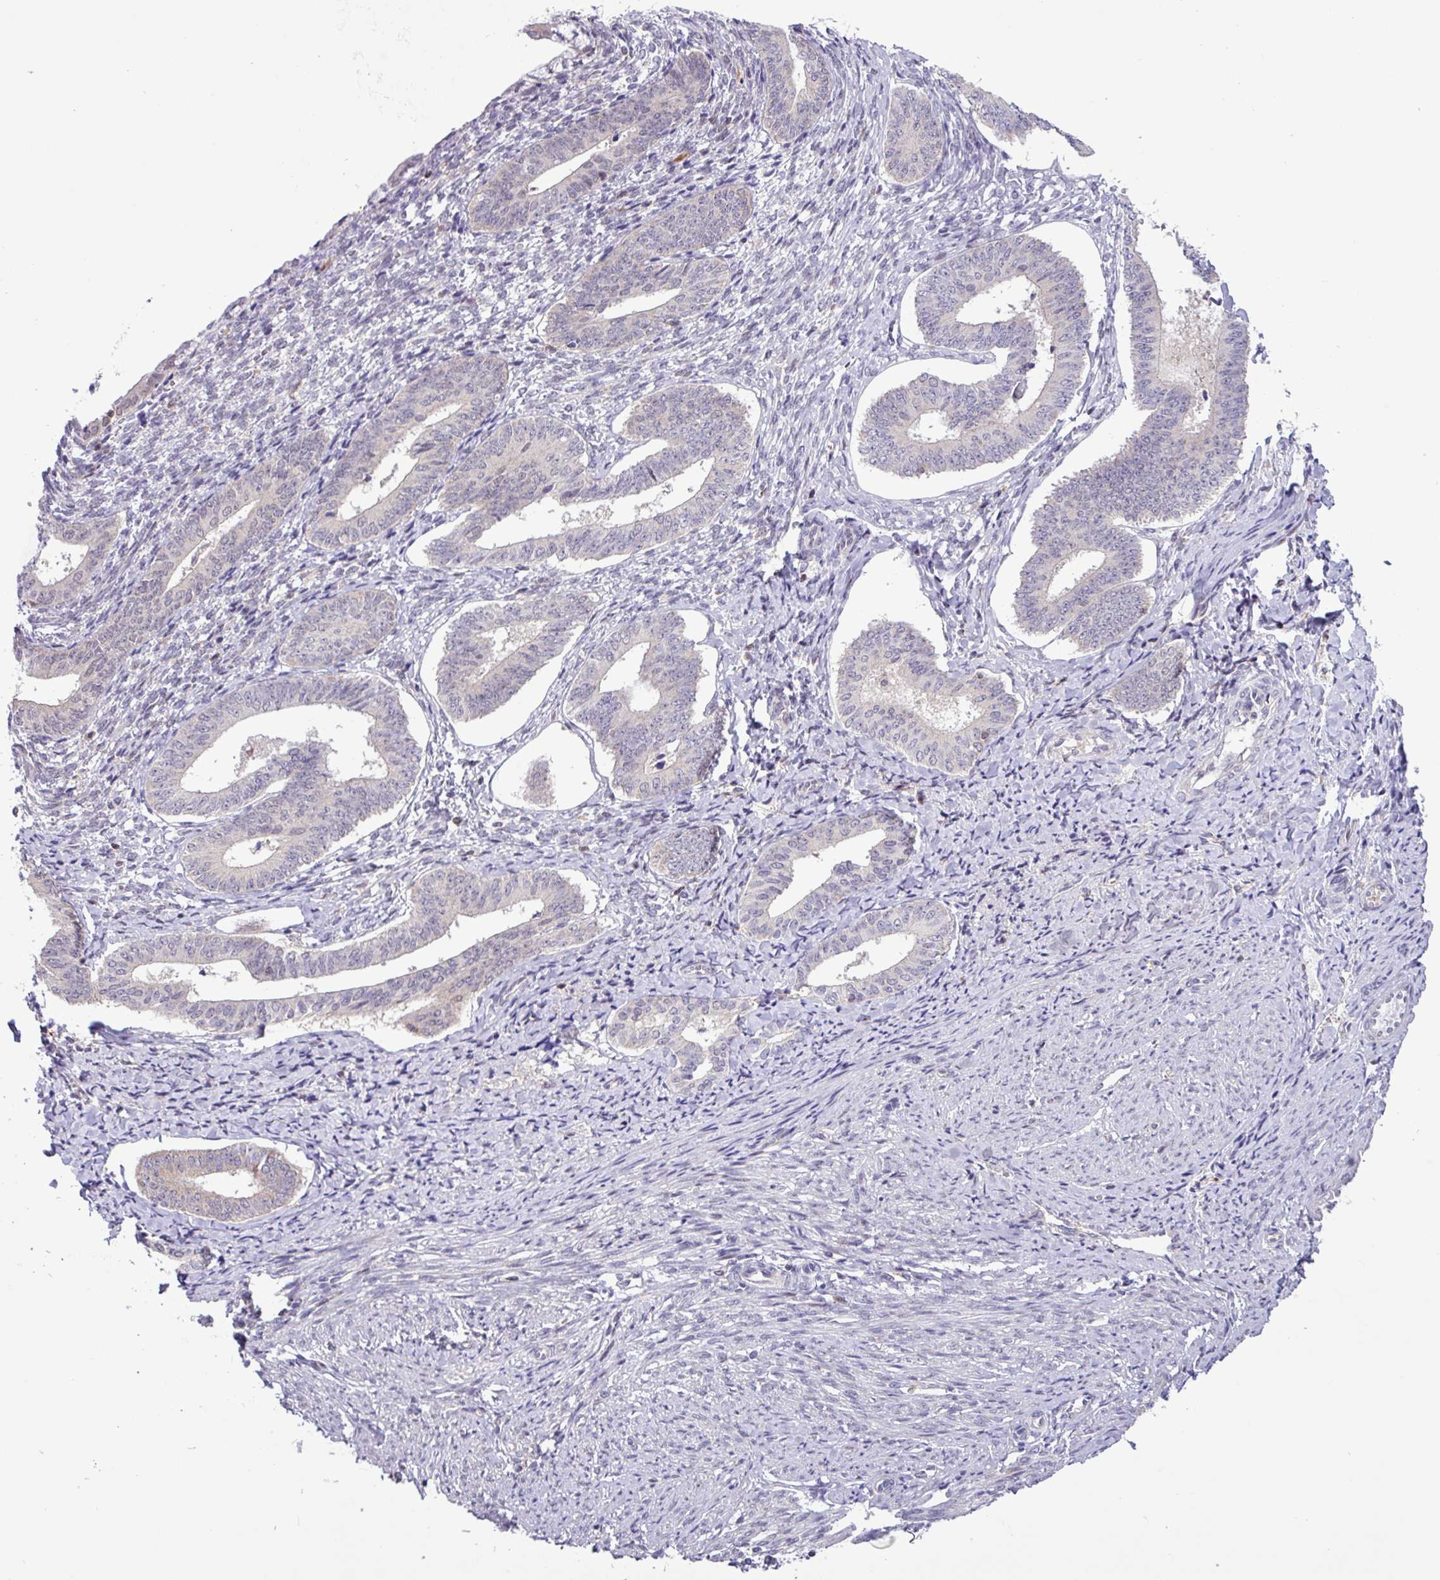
{"staining": {"intensity": "negative", "quantity": "none", "location": "none"}, "tissue": "cervical cancer", "cell_type": "Tumor cells", "image_type": "cancer", "snomed": [{"axis": "morphology", "description": "Squamous cell carcinoma, NOS"}, {"axis": "topography", "description": "Cervix"}], "caption": "Tumor cells show no significant protein expression in cervical squamous cell carcinoma.", "gene": "RTL3", "patient": {"sex": "female", "age": 59}}